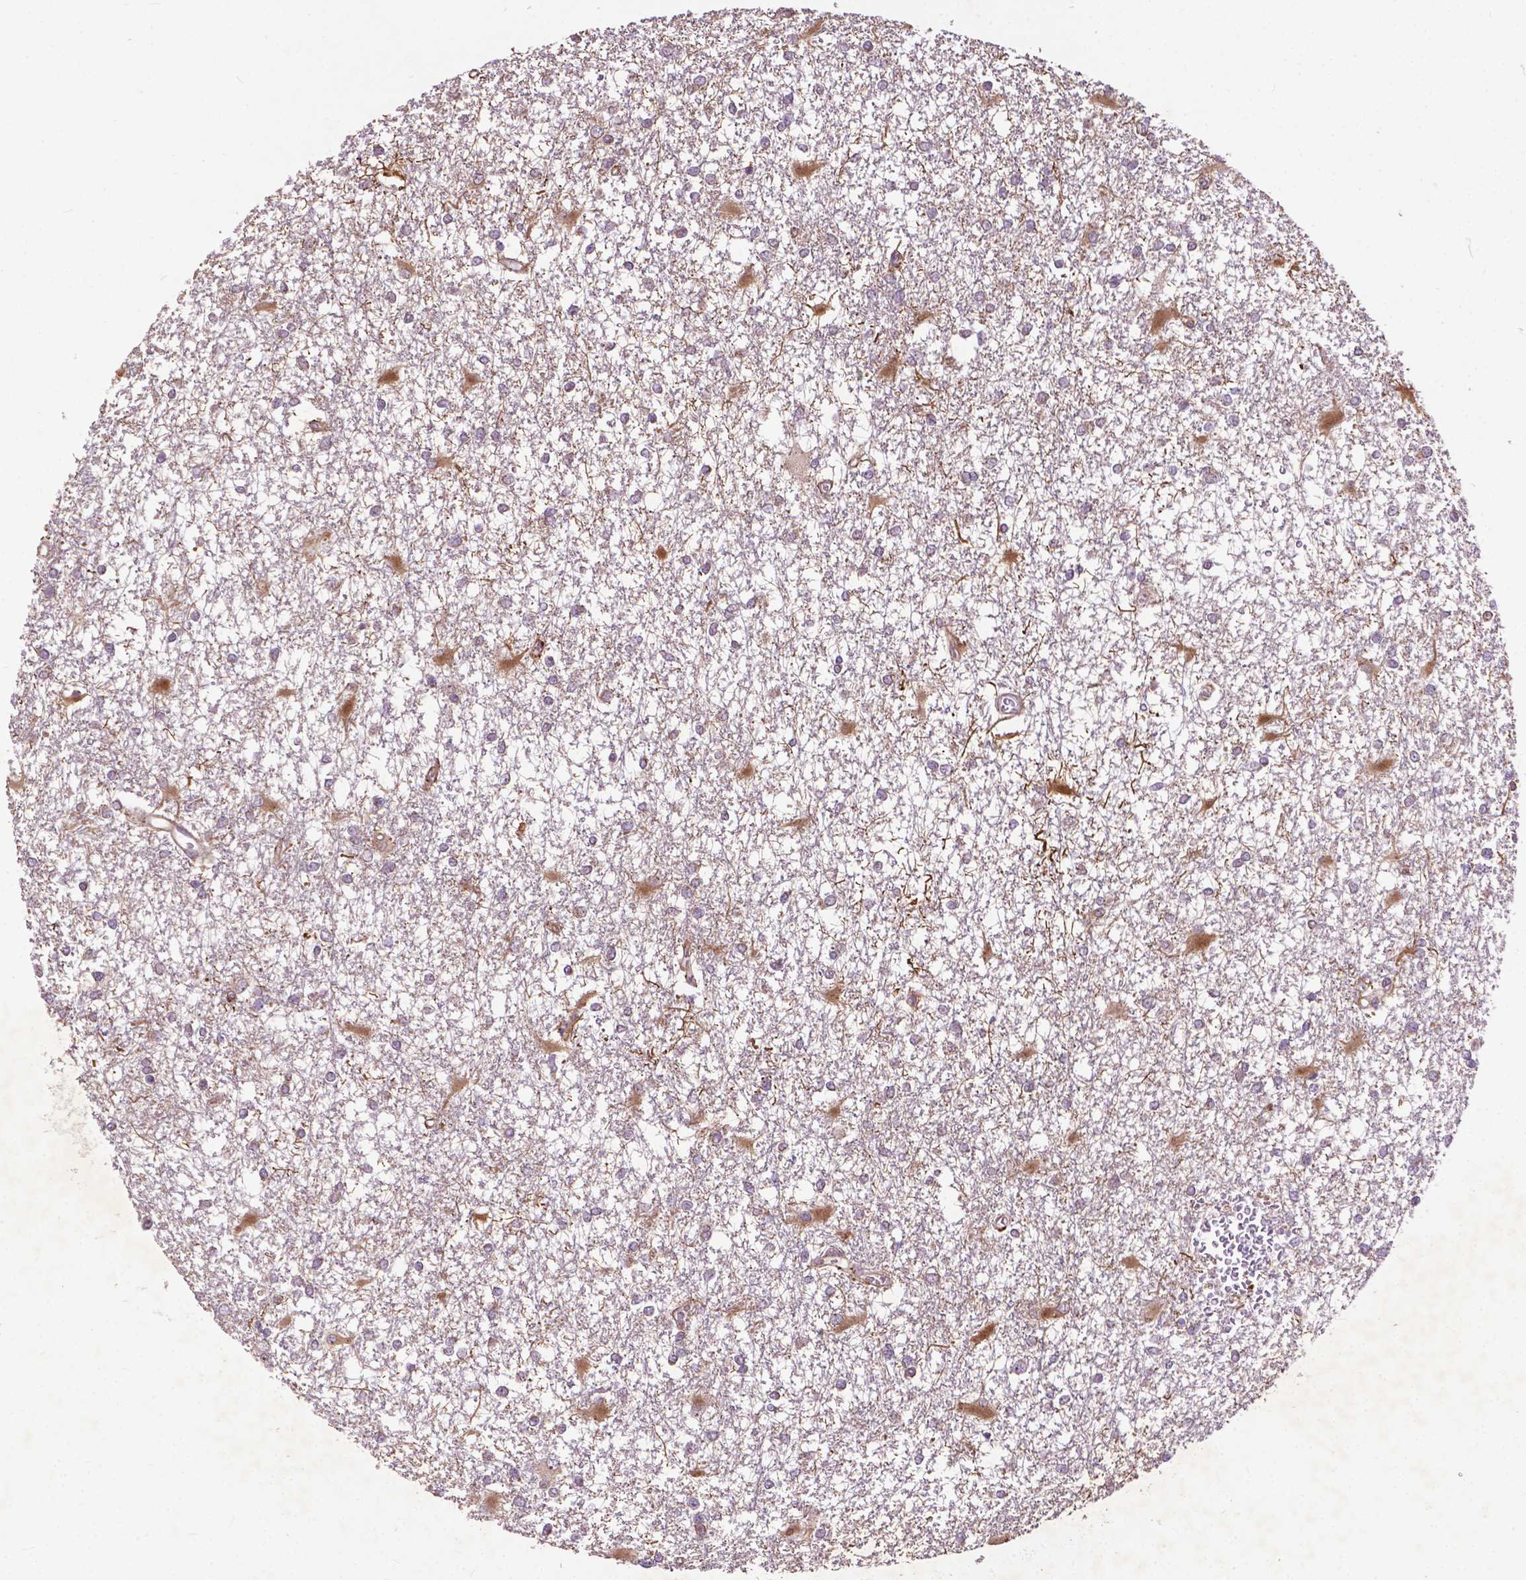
{"staining": {"intensity": "moderate", "quantity": "<25%", "location": "cytoplasmic/membranous"}, "tissue": "glioma", "cell_type": "Tumor cells", "image_type": "cancer", "snomed": [{"axis": "morphology", "description": "Glioma, malignant, High grade"}, {"axis": "topography", "description": "Cerebral cortex"}], "caption": "This image displays malignant high-grade glioma stained with IHC to label a protein in brown. The cytoplasmic/membranous of tumor cells show moderate positivity for the protein. Nuclei are counter-stained blue.", "gene": "PARP3", "patient": {"sex": "male", "age": 79}}